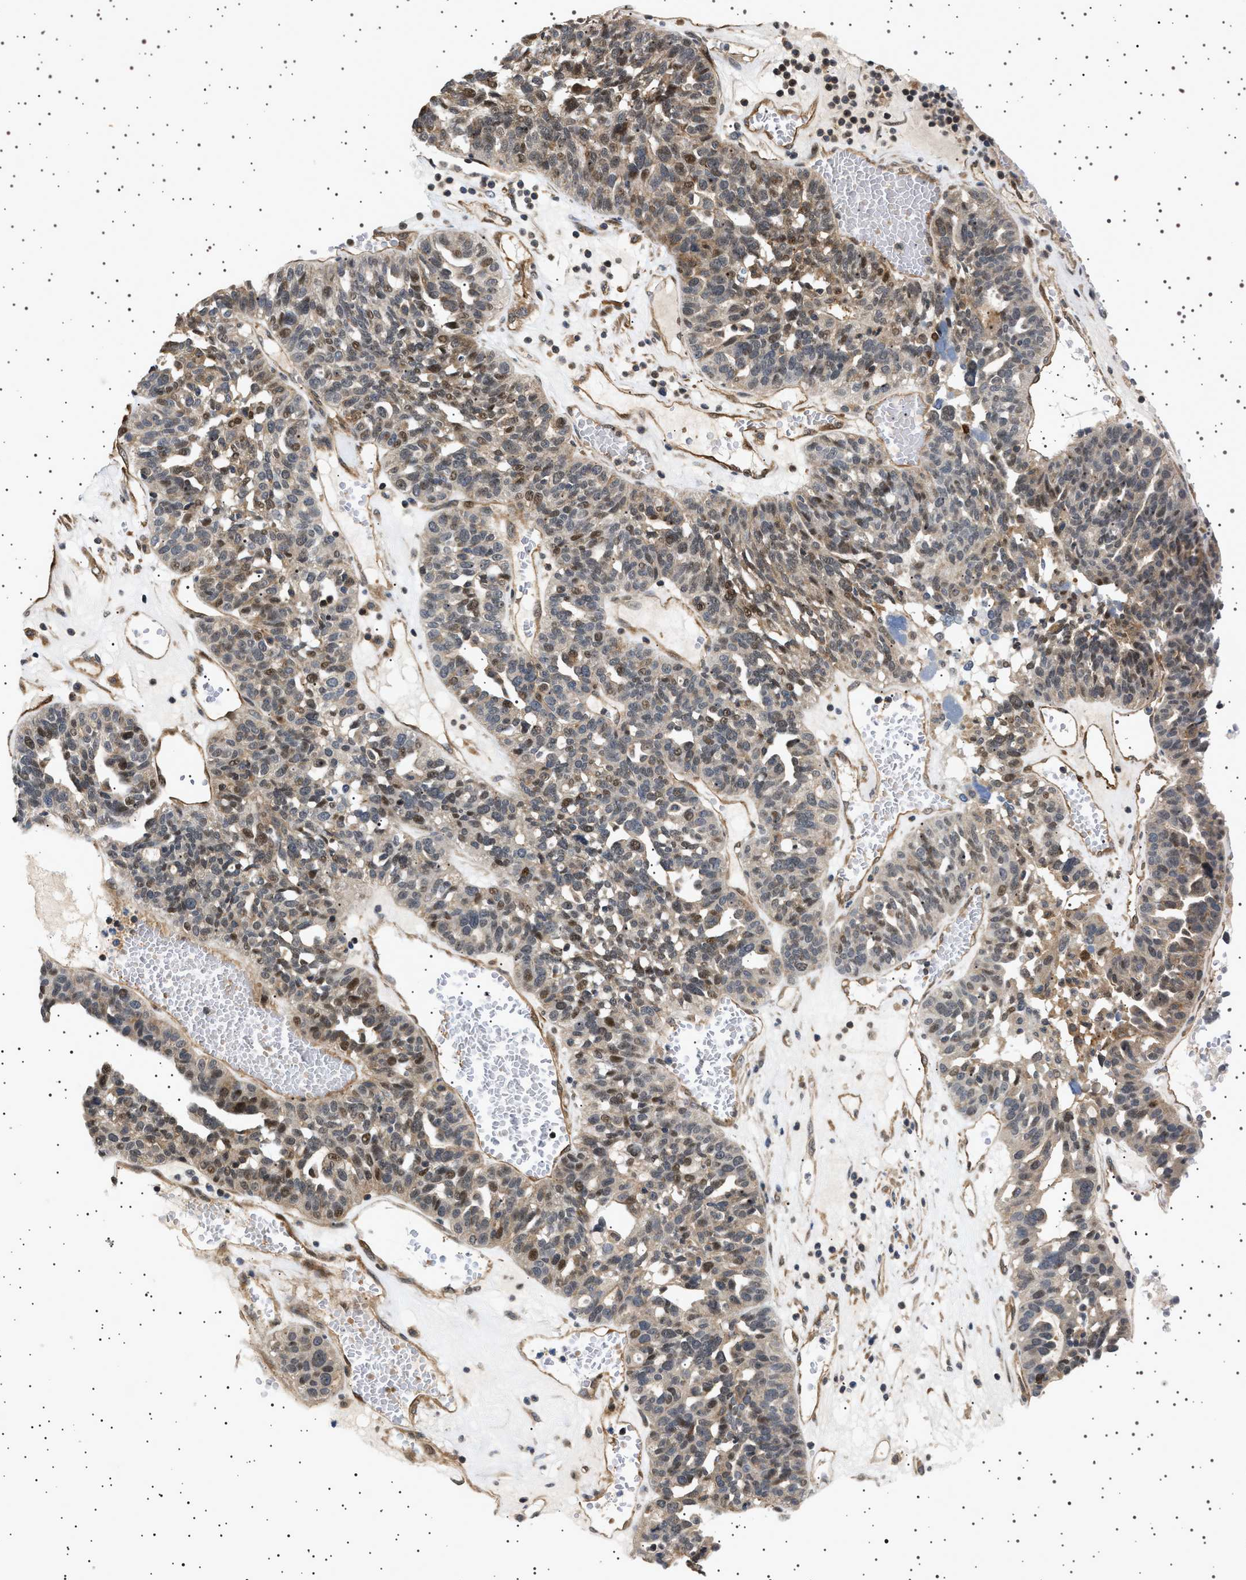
{"staining": {"intensity": "weak", "quantity": "25%-75%", "location": "nuclear"}, "tissue": "ovarian cancer", "cell_type": "Tumor cells", "image_type": "cancer", "snomed": [{"axis": "morphology", "description": "Cystadenocarcinoma, serous, NOS"}, {"axis": "topography", "description": "Ovary"}], "caption": "The histopathology image shows a brown stain indicating the presence of a protein in the nuclear of tumor cells in ovarian cancer (serous cystadenocarcinoma). The protein is stained brown, and the nuclei are stained in blue (DAB IHC with brightfield microscopy, high magnification).", "gene": "BAG3", "patient": {"sex": "female", "age": 59}}